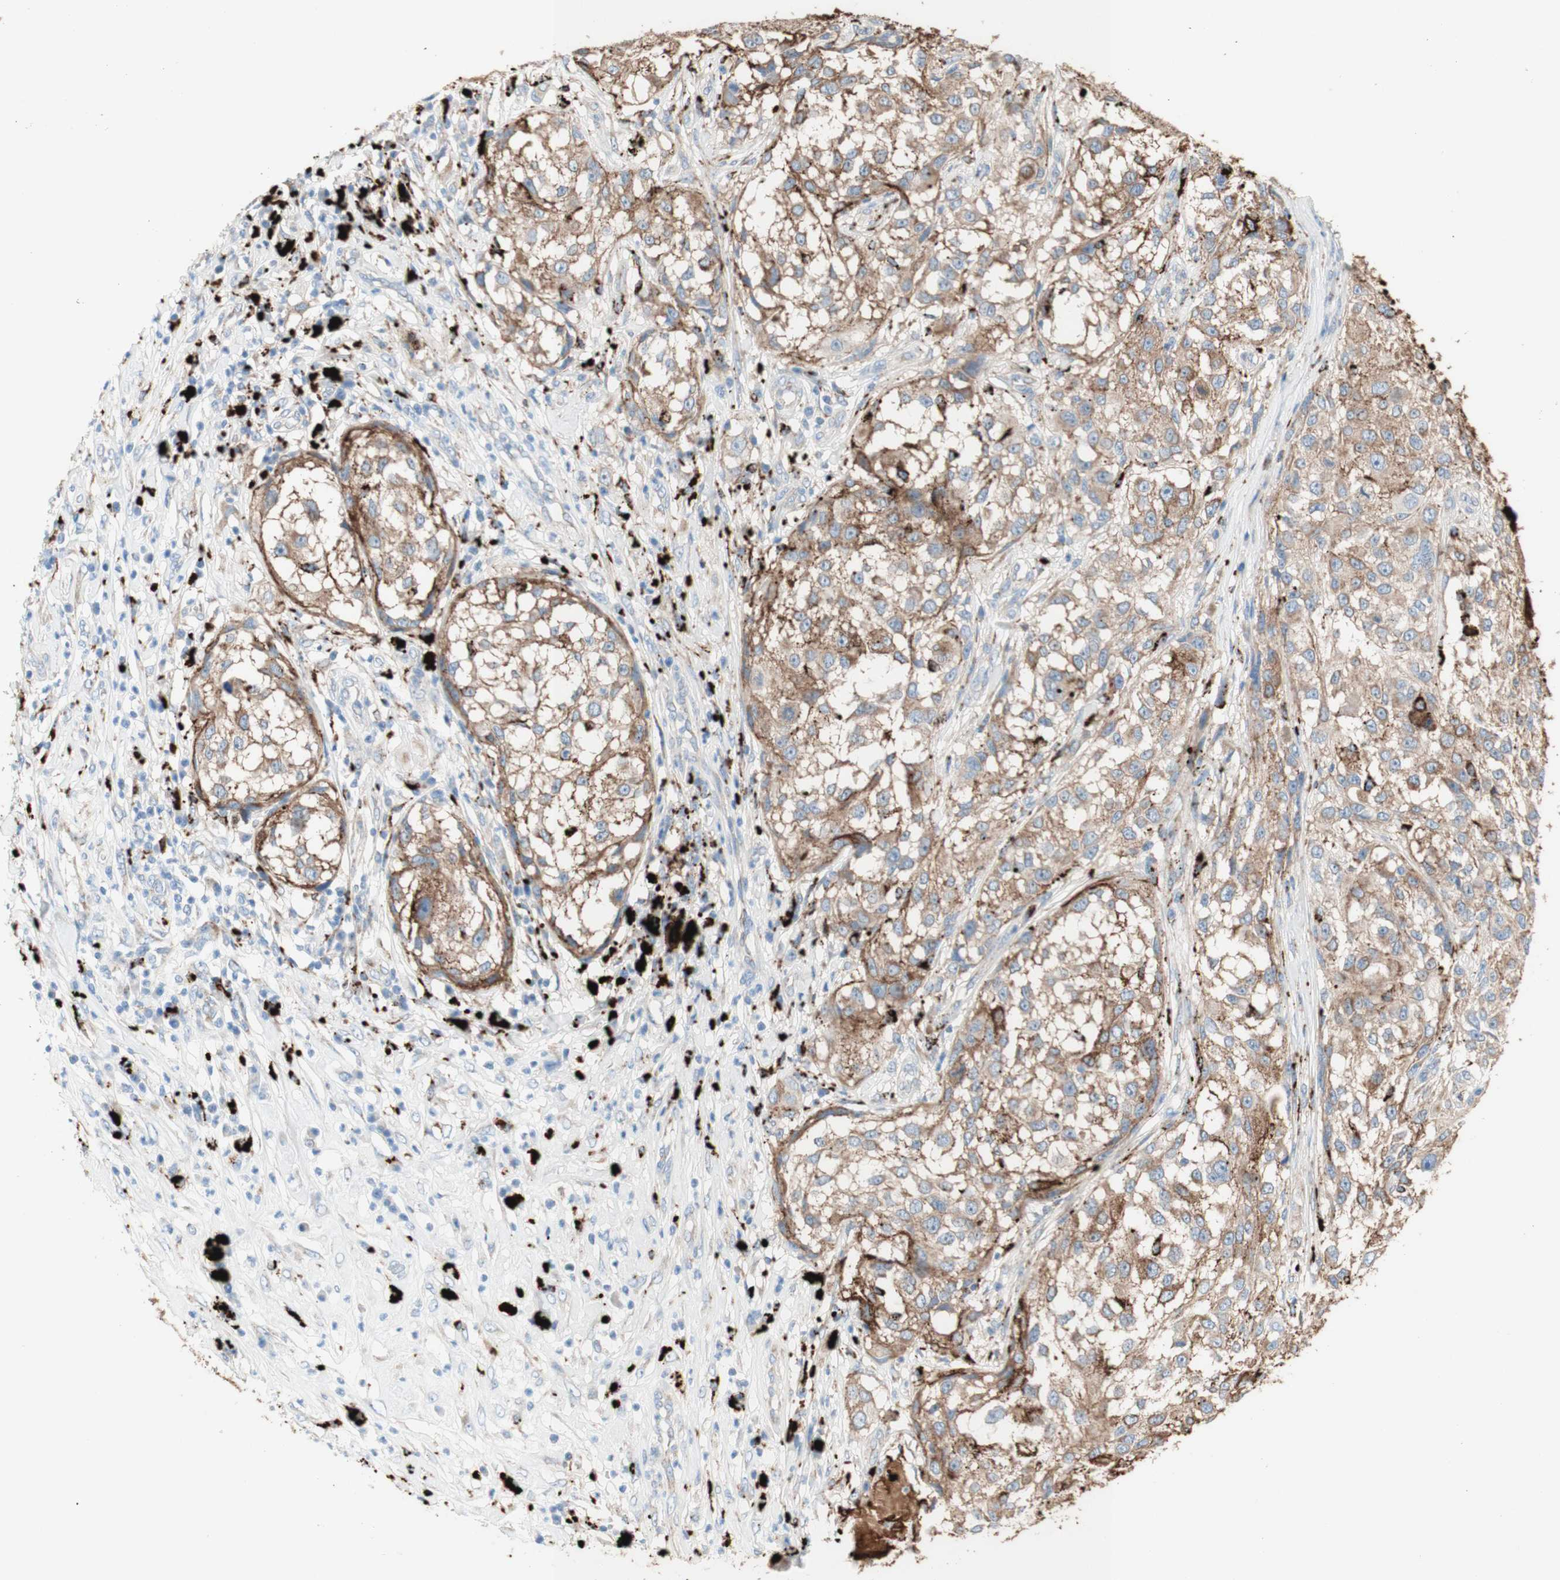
{"staining": {"intensity": "moderate", "quantity": ">75%", "location": "cytoplasmic/membranous"}, "tissue": "melanoma", "cell_type": "Tumor cells", "image_type": "cancer", "snomed": [{"axis": "morphology", "description": "Necrosis, NOS"}, {"axis": "morphology", "description": "Malignant melanoma, NOS"}, {"axis": "topography", "description": "Skin"}], "caption": "The image demonstrates a brown stain indicating the presence of a protein in the cytoplasmic/membranous of tumor cells in melanoma. (Brightfield microscopy of DAB IHC at high magnification).", "gene": "URB2", "patient": {"sex": "female", "age": 87}}